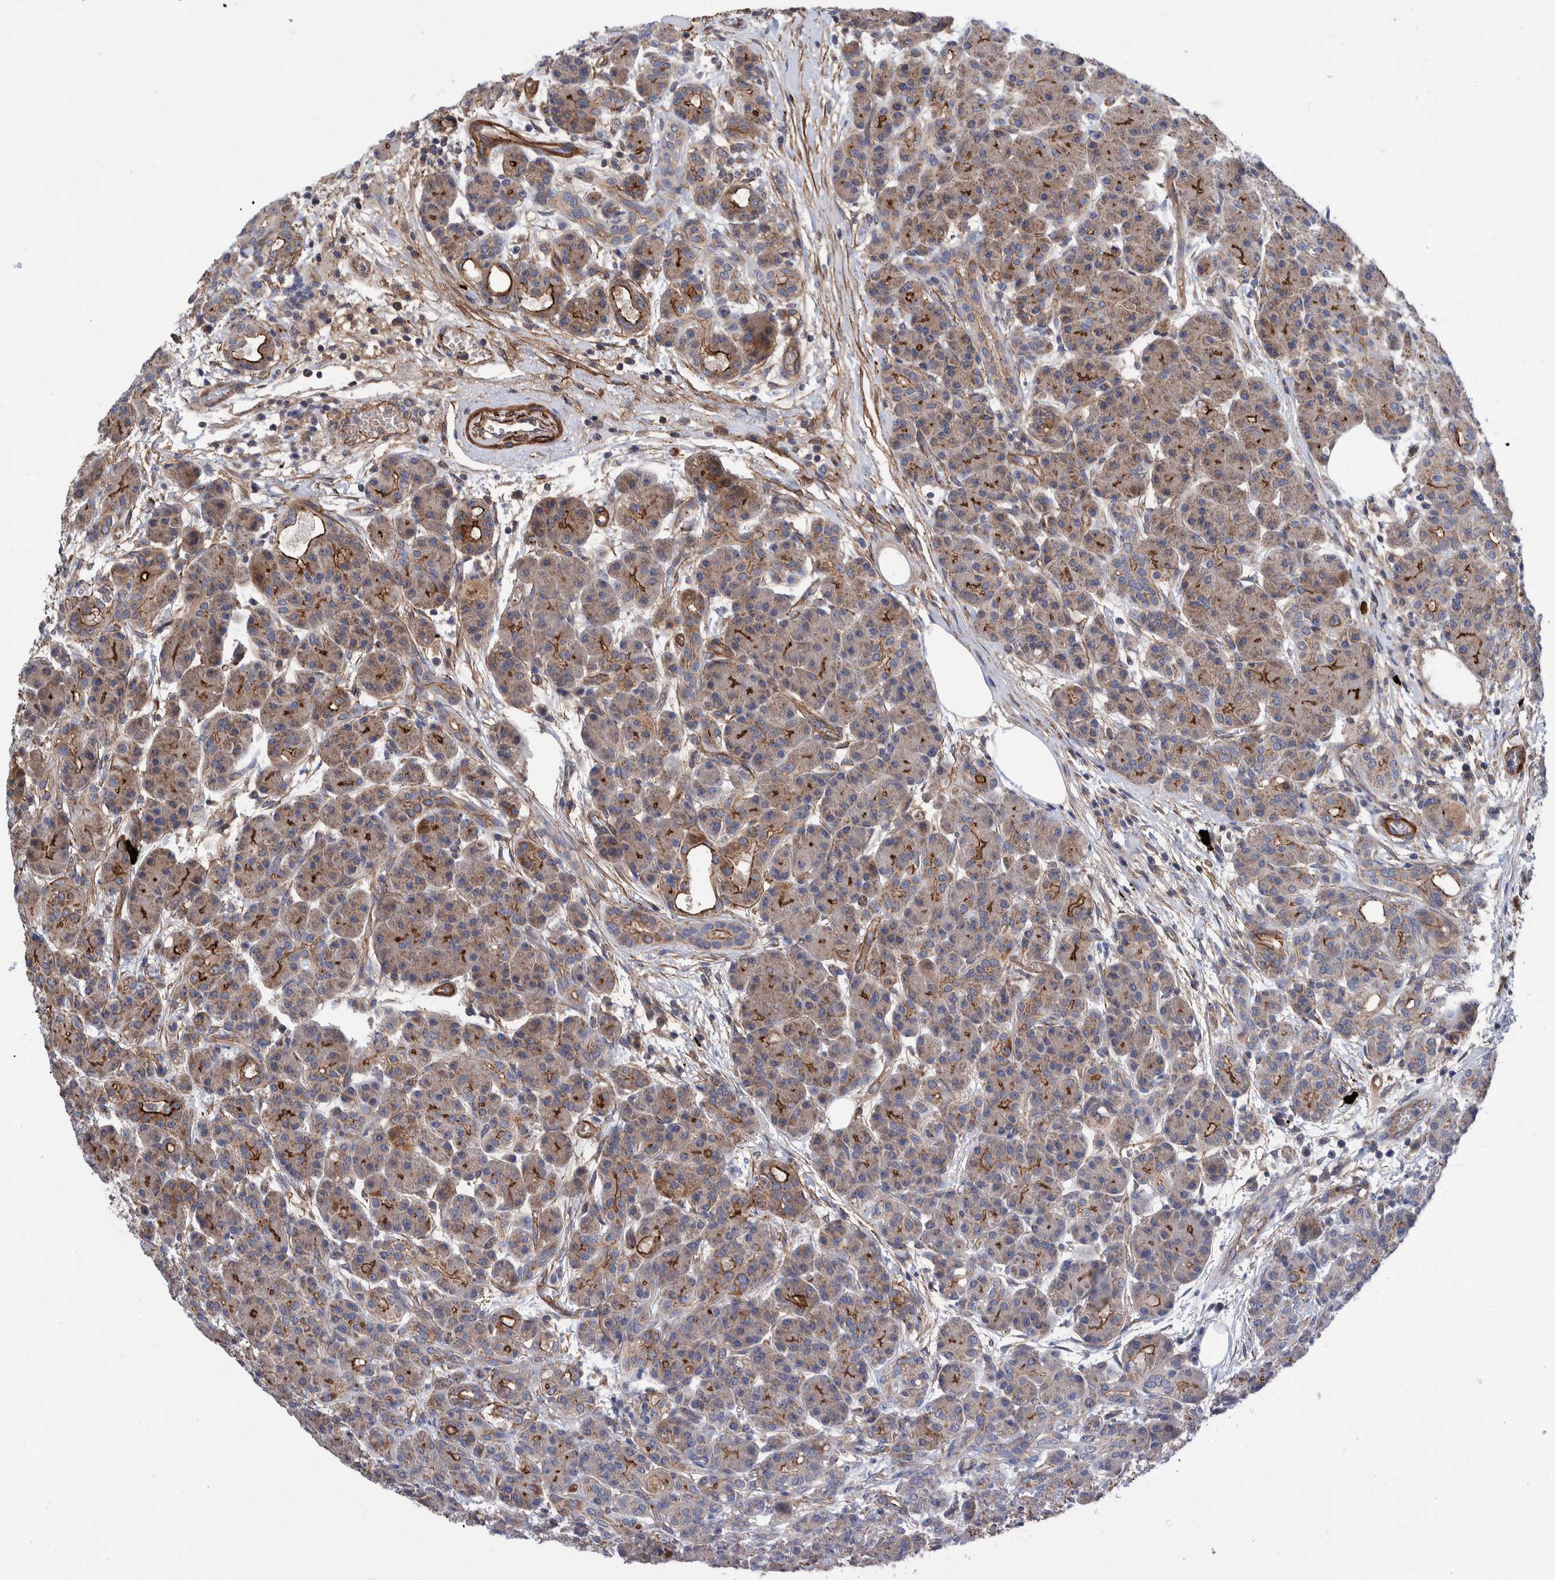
{"staining": {"intensity": "weak", "quantity": ">75%", "location": "cytoplasmic/membranous"}, "tissue": "pancreas", "cell_type": "Exocrine glandular cells", "image_type": "normal", "snomed": [{"axis": "morphology", "description": "Normal tissue, NOS"}, {"axis": "topography", "description": "Pancreas"}], "caption": "Immunohistochemical staining of normal human pancreas displays weak cytoplasmic/membranous protein positivity in about >75% of exocrine glandular cells.", "gene": "ENSG00000262660", "patient": {"sex": "male", "age": 63}}